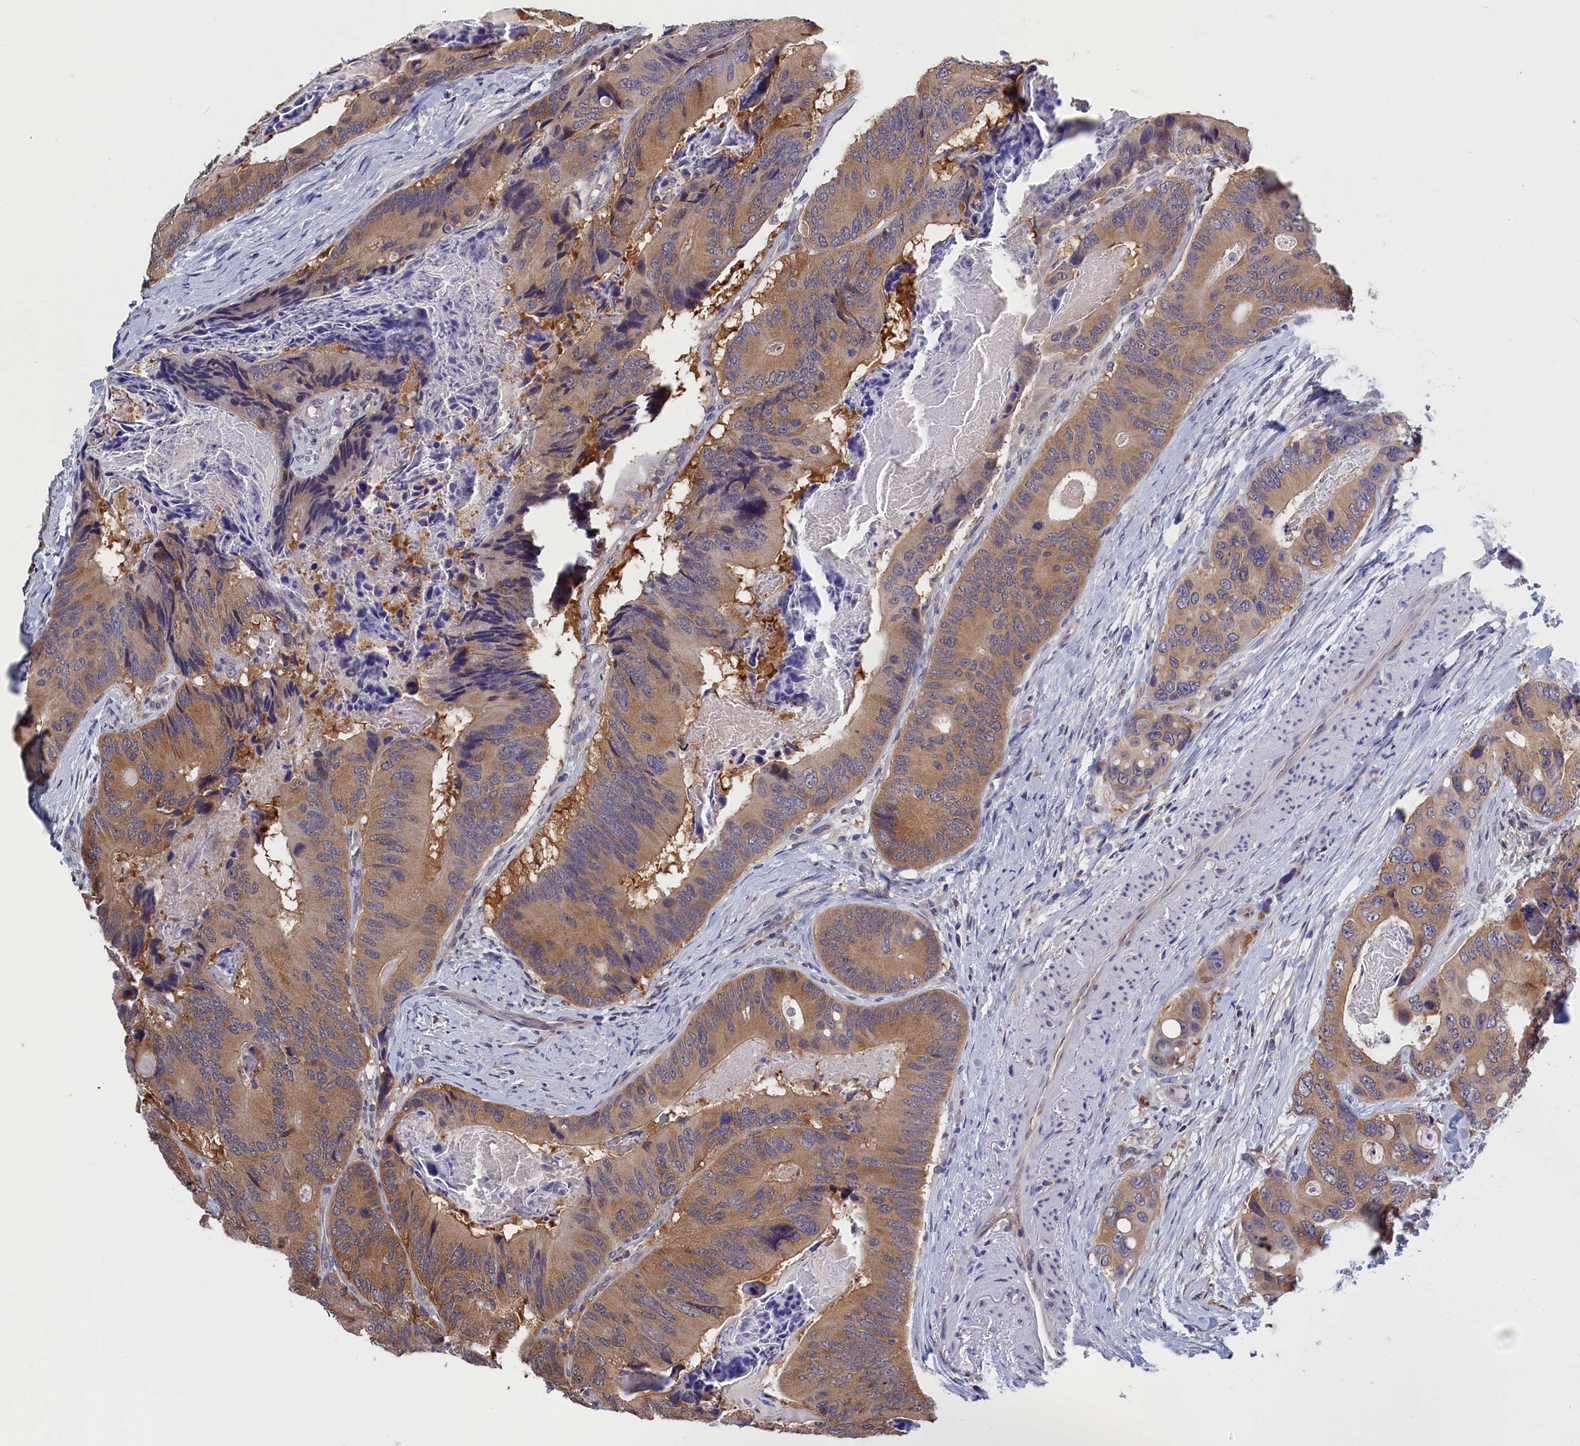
{"staining": {"intensity": "moderate", "quantity": "<25%", "location": "cytoplasmic/membranous"}, "tissue": "colorectal cancer", "cell_type": "Tumor cells", "image_type": "cancer", "snomed": [{"axis": "morphology", "description": "Adenocarcinoma, NOS"}, {"axis": "topography", "description": "Colon"}], "caption": "IHC staining of colorectal cancer, which shows low levels of moderate cytoplasmic/membranous expression in about <25% of tumor cells indicating moderate cytoplasmic/membranous protein staining. The staining was performed using DAB (3,3'-diaminobenzidine) (brown) for protein detection and nuclei were counterstained in hematoxylin (blue).", "gene": "PGP", "patient": {"sex": "male", "age": 84}}